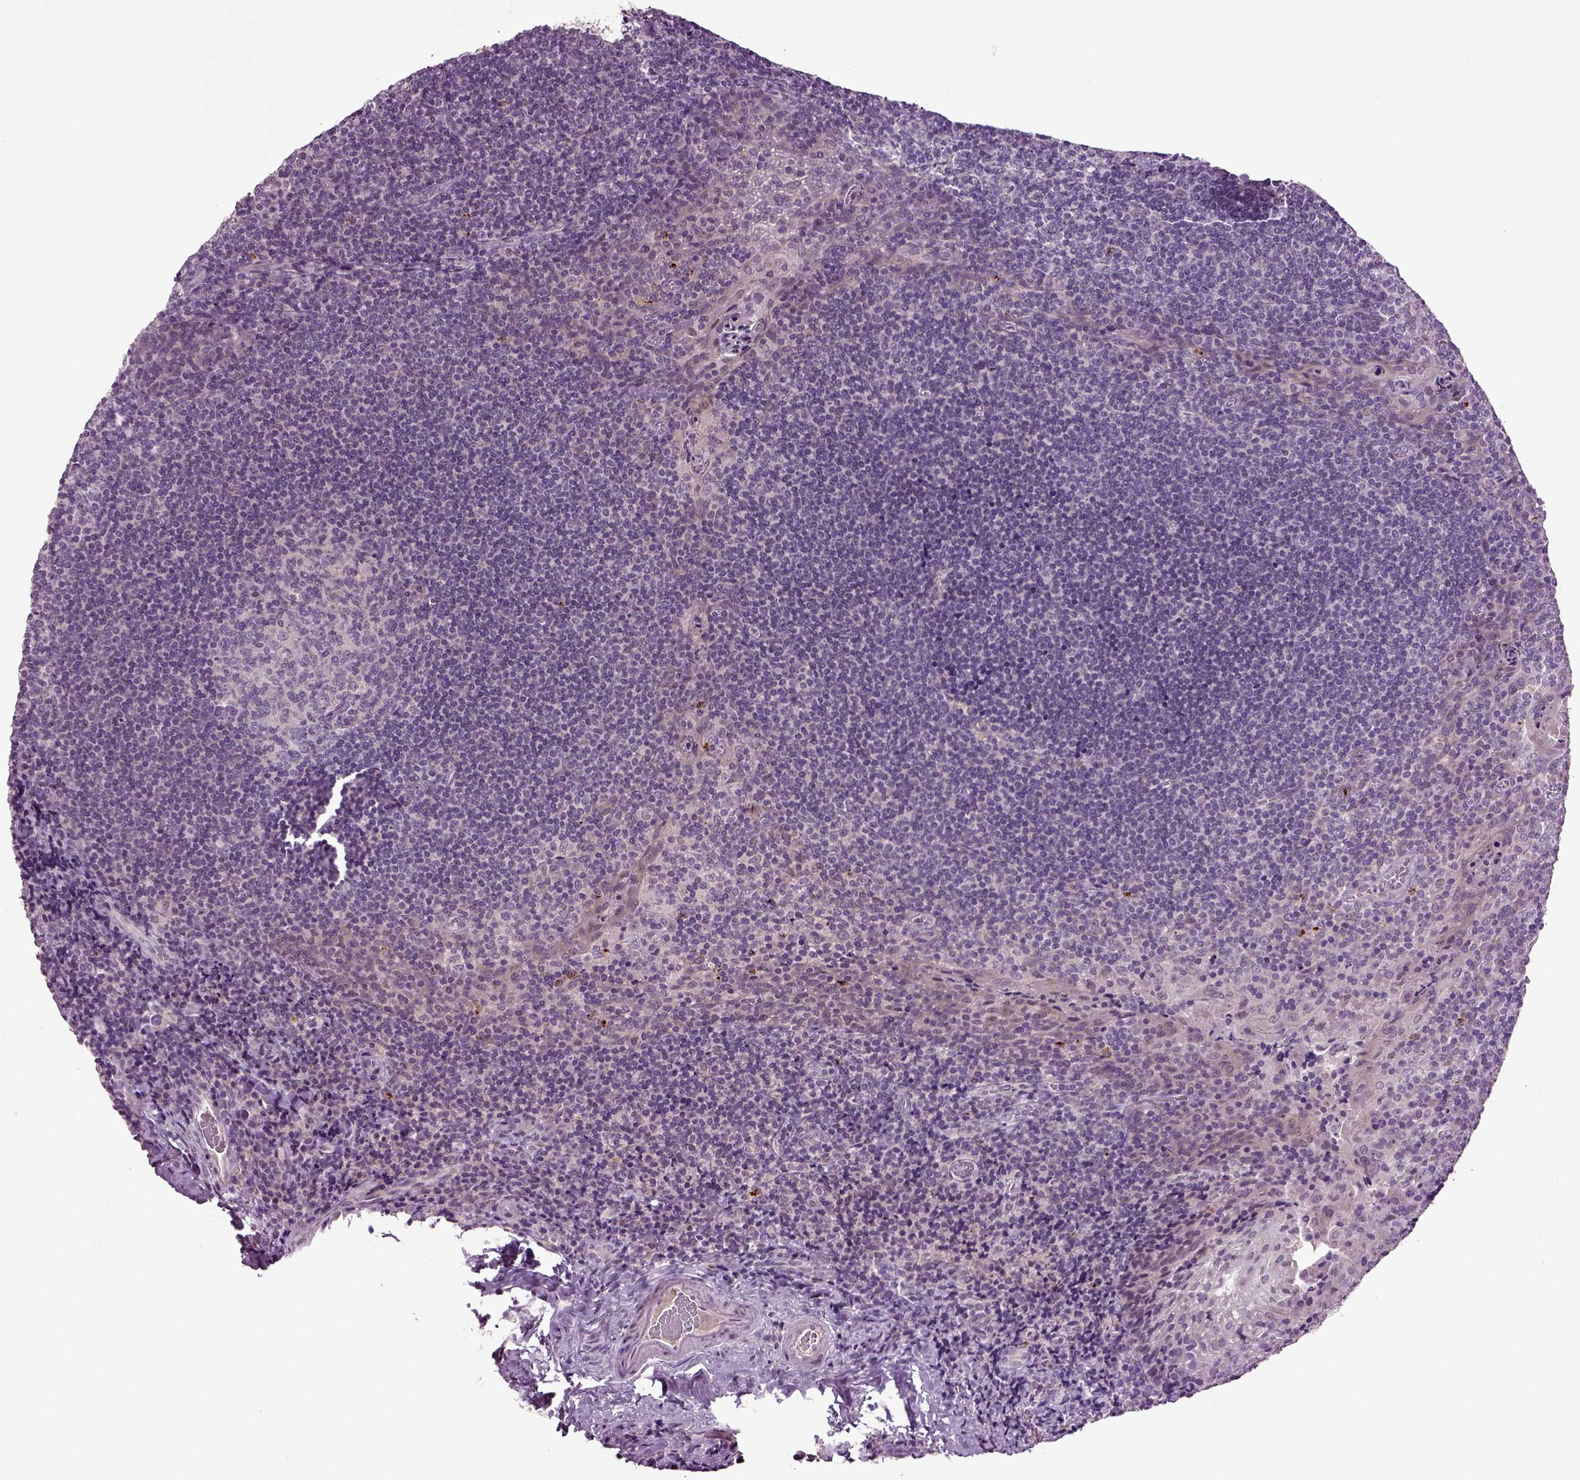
{"staining": {"intensity": "negative", "quantity": "none", "location": "none"}, "tissue": "tonsil", "cell_type": "Germinal center cells", "image_type": "normal", "snomed": [{"axis": "morphology", "description": "Normal tissue, NOS"}, {"axis": "morphology", "description": "Inflammation, NOS"}, {"axis": "topography", "description": "Tonsil"}], "caption": "Immunohistochemistry (IHC) photomicrograph of normal human tonsil stained for a protein (brown), which displays no staining in germinal center cells.", "gene": "SLC17A6", "patient": {"sex": "female", "age": 31}}